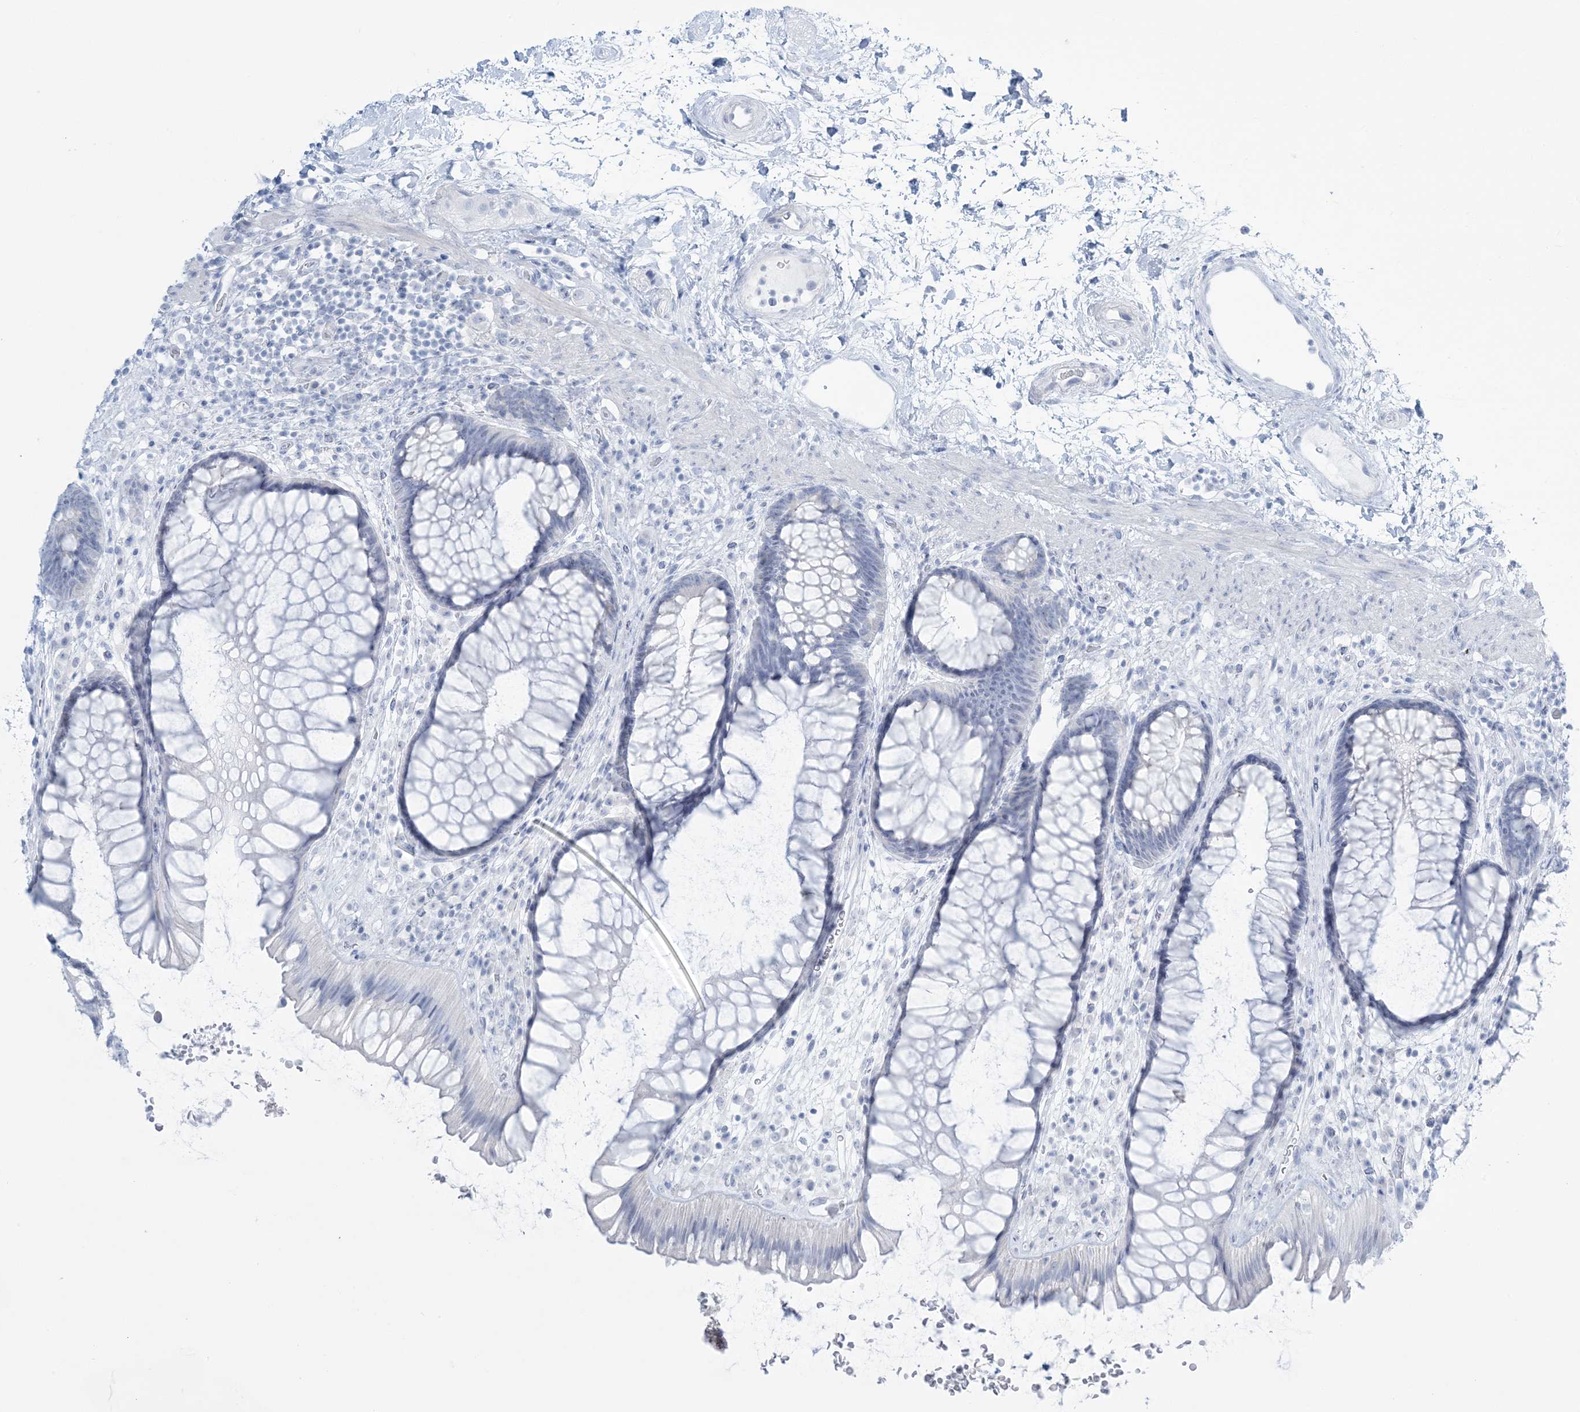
{"staining": {"intensity": "negative", "quantity": "none", "location": "none"}, "tissue": "rectum", "cell_type": "Glandular cells", "image_type": "normal", "snomed": [{"axis": "morphology", "description": "Normal tissue, NOS"}, {"axis": "topography", "description": "Rectum"}], "caption": "The photomicrograph exhibits no staining of glandular cells in benign rectum.", "gene": "AGXT", "patient": {"sex": "male", "age": 51}}